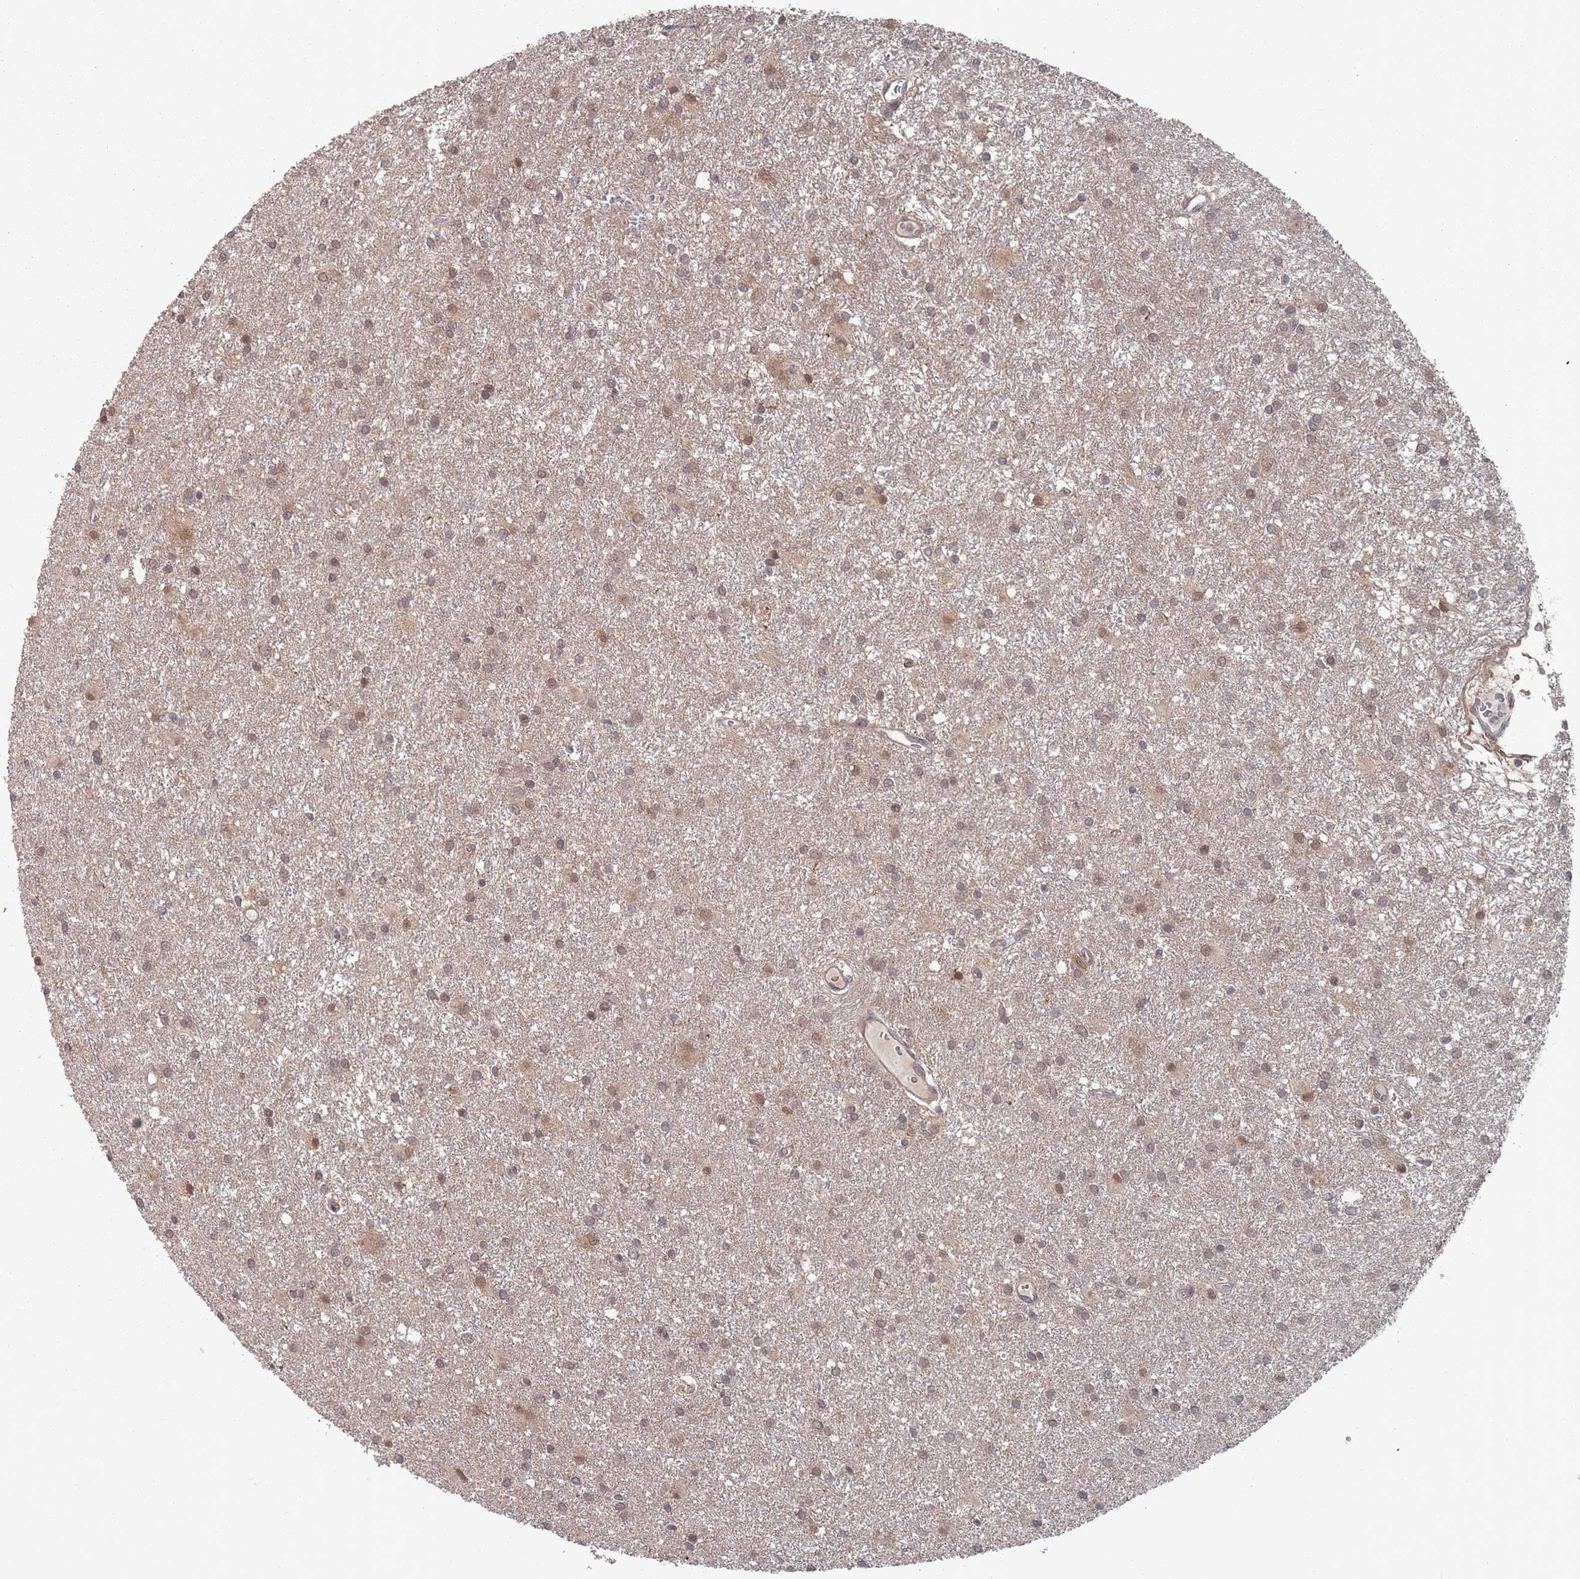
{"staining": {"intensity": "moderate", "quantity": "25%-75%", "location": "cytoplasmic/membranous,nuclear"}, "tissue": "glioma", "cell_type": "Tumor cells", "image_type": "cancer", "snomed": [{"axis": "morphology", "description": "Glioma, malignant, High grade"}, {"axis": "topography", "description": "Brain"}], "caption": "A brown stain highlights moderate cytoplasmic/membranous and nuclear positivity of a protein in human glioma tumor cells.", "gene": "CNTRL", "patient": {"sex": "female", "age": 50}}